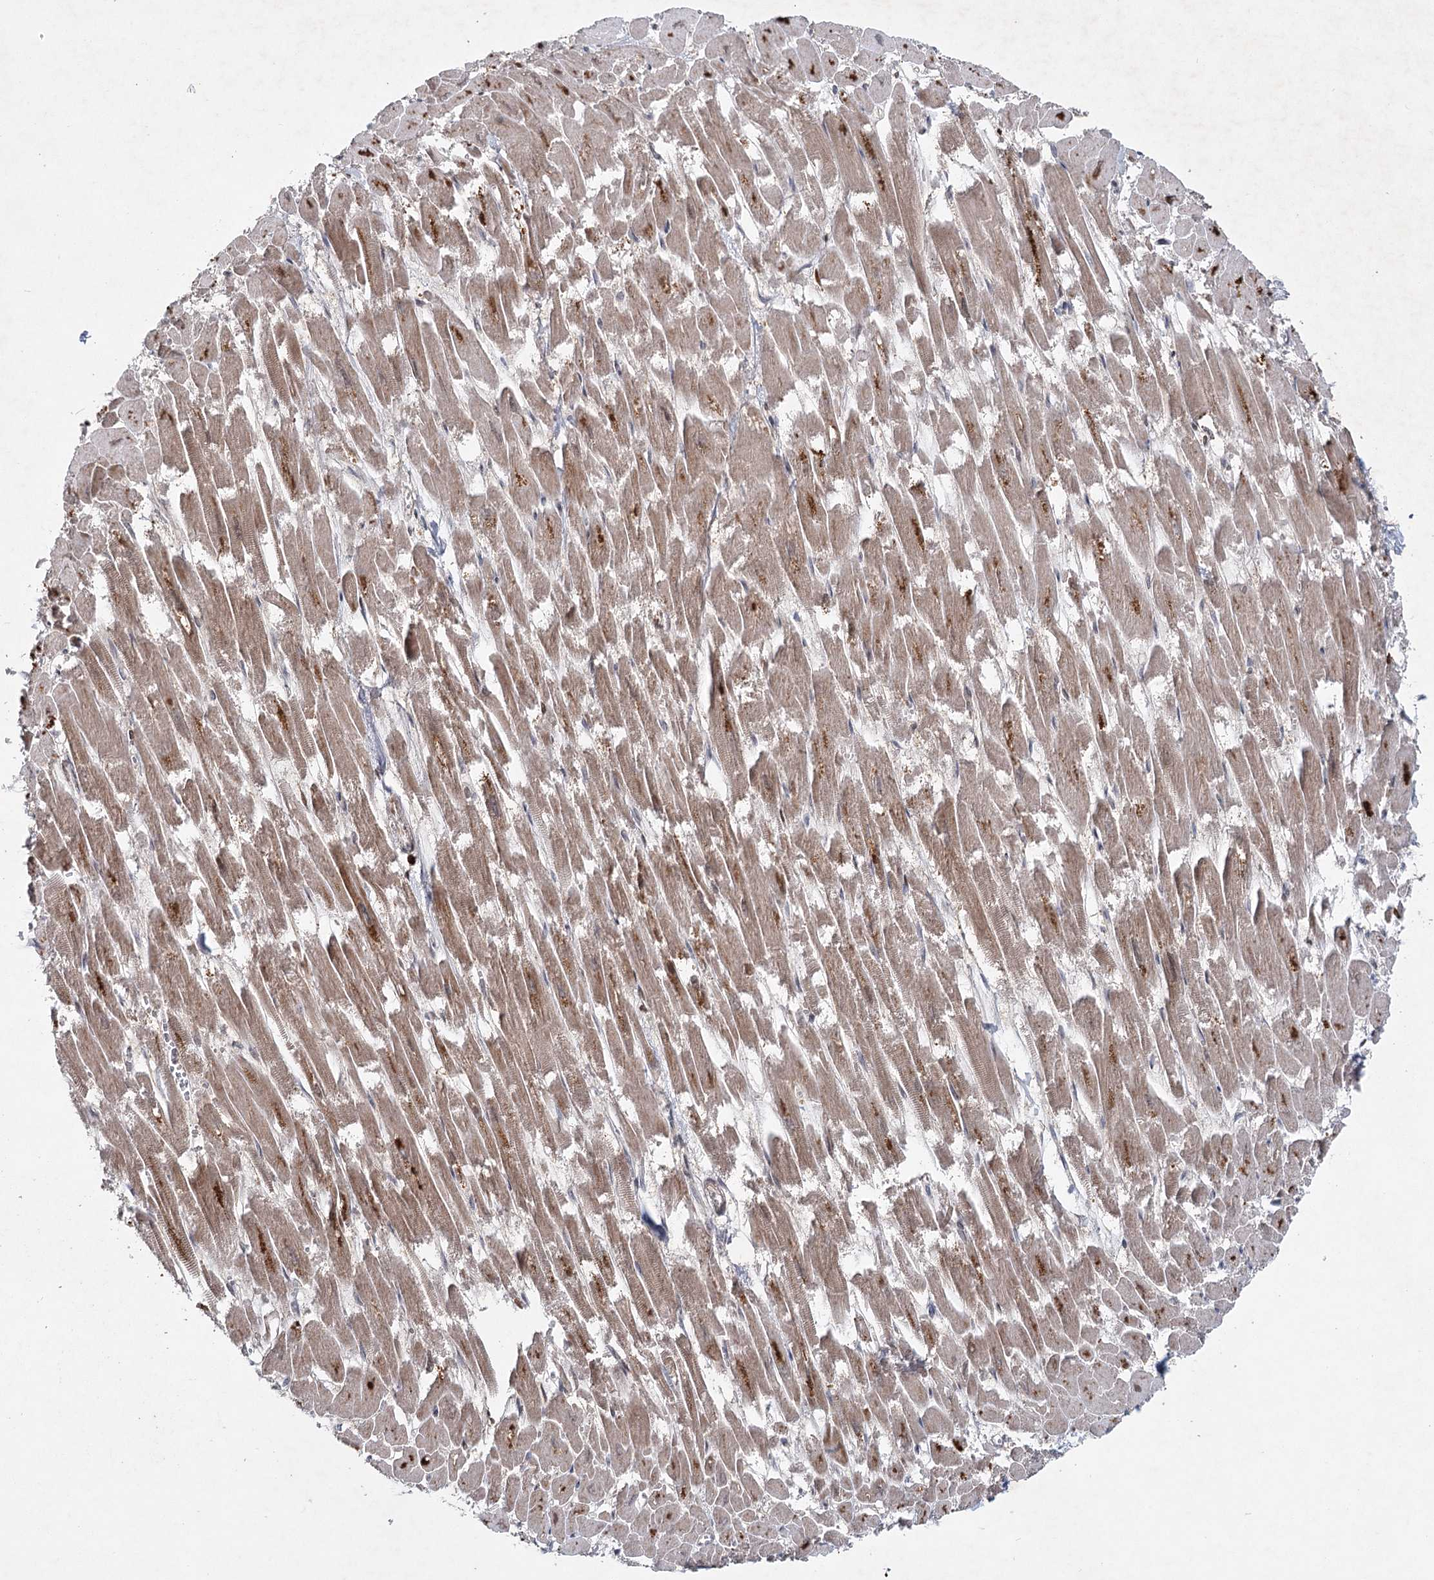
{"staining": {"intensity": "moderate", "quantity": "25%-75%", "location": "cytoplasmic/membranous"}, "tissue": "heart muscle", "cell_type": "Cardiomyocytes", "image_type": "normal", "snomed": [{"axis": "morphology", "description": "Normal tissue, NOS"}, {"axis": "topography", "description": "Heart"}], "caption": "The immunohistochemical stain highlights moderate cytoplasmic/membranous staining in cardiomyocytes of normal heart muscle.", "gene": "MAP3K13", "patient": {"sex": "male", "age": 54}}